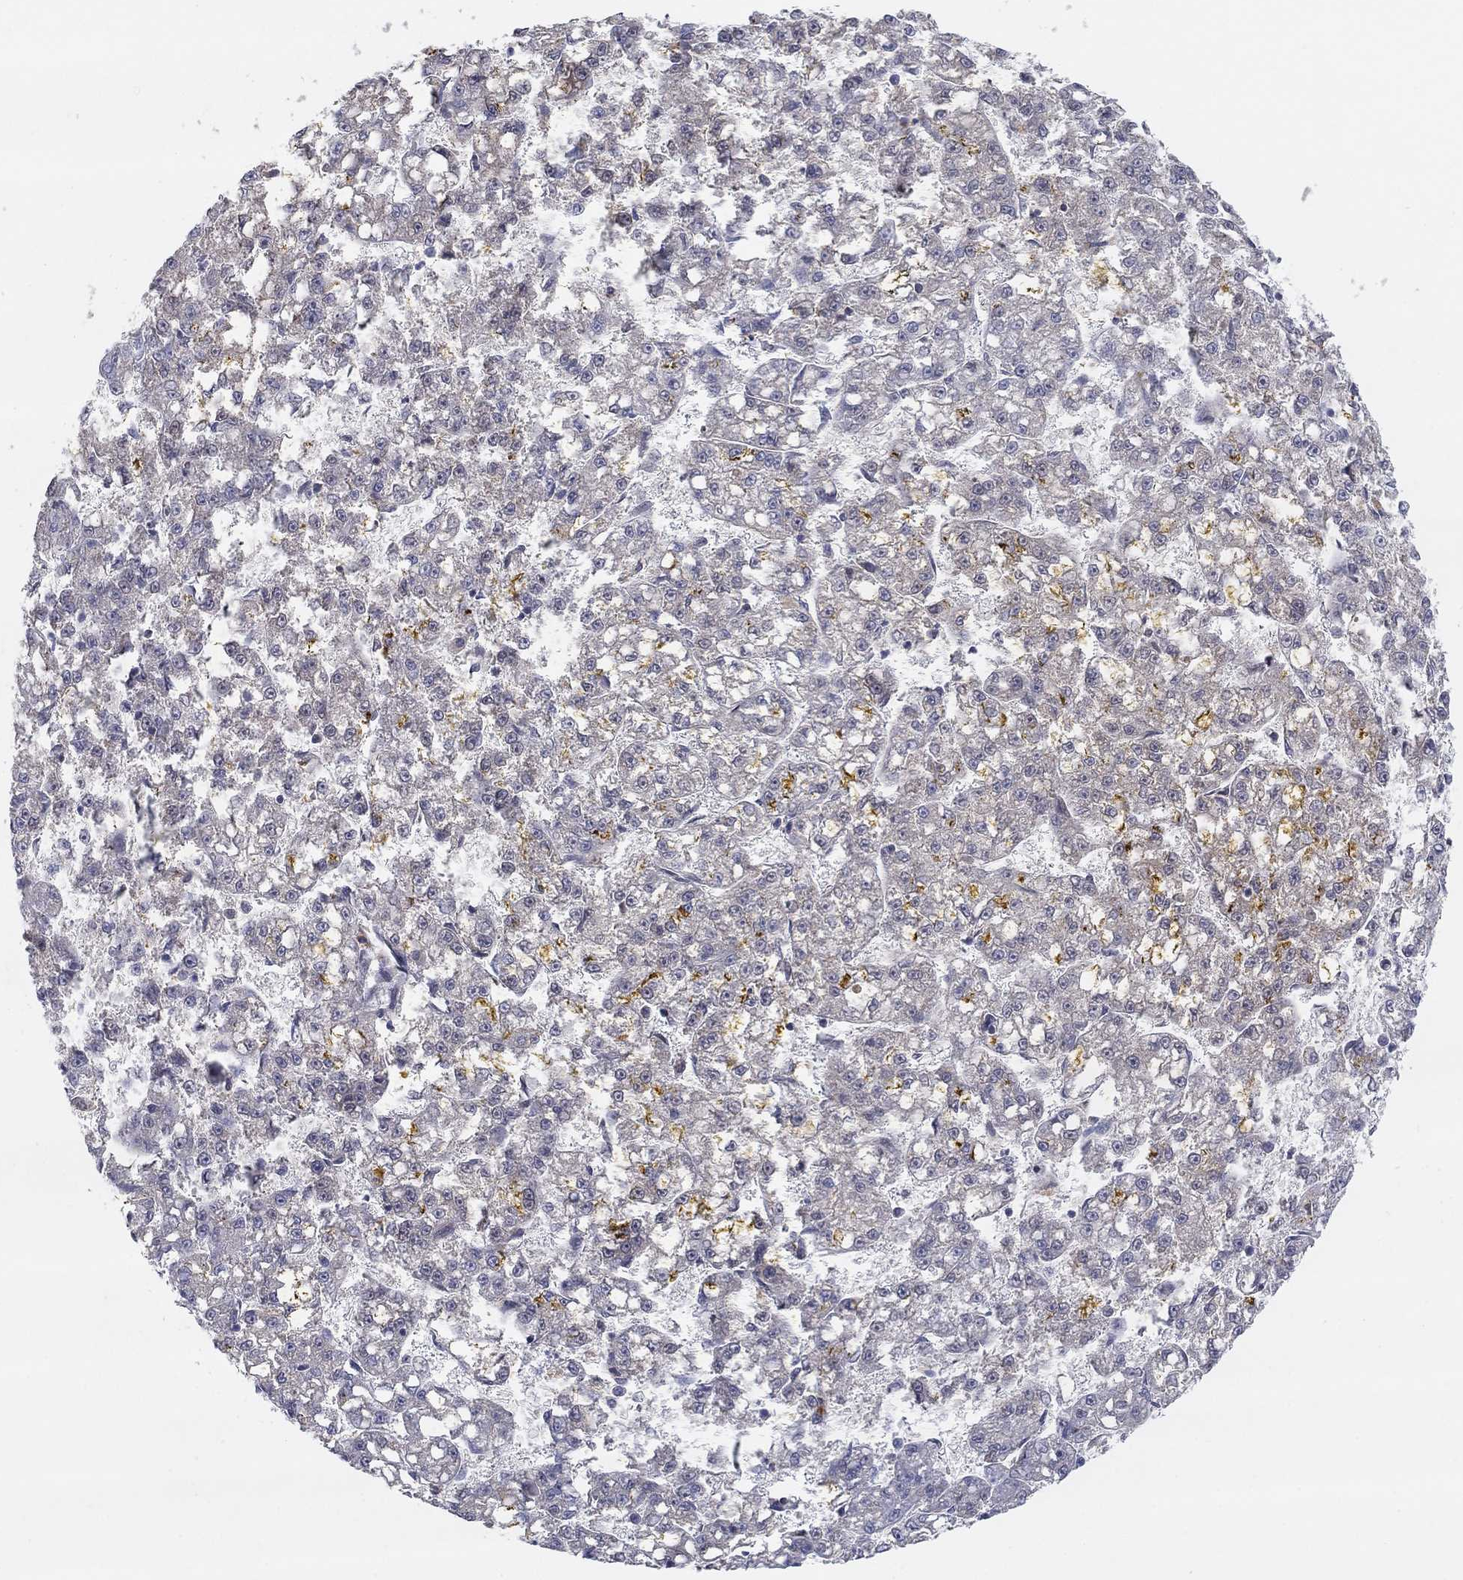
{"staining": {"intensity": "negative", "quantity": "none", "location": "none"}, "tissue": "liver cancer", "cell_type": "Tumor cells", "image_type": "cancer", "snomed": [{"axis": "morphology", "description": "Carcinoma, Hepatocellular, NOS"}, {"axis": "topography", "description": "Liver"}], "caption": "Histopathology image shows no significant protein staining in tumor cells of liver cancer. Brightfield microscopy of immunohistochemistry stained with DAB (3,3'-diaminobenzidine) (brown) and hematoxylin (blue), captured at high magnification.", "gene": "AMN1", "patient": {"sex": "female", "age": 65}}